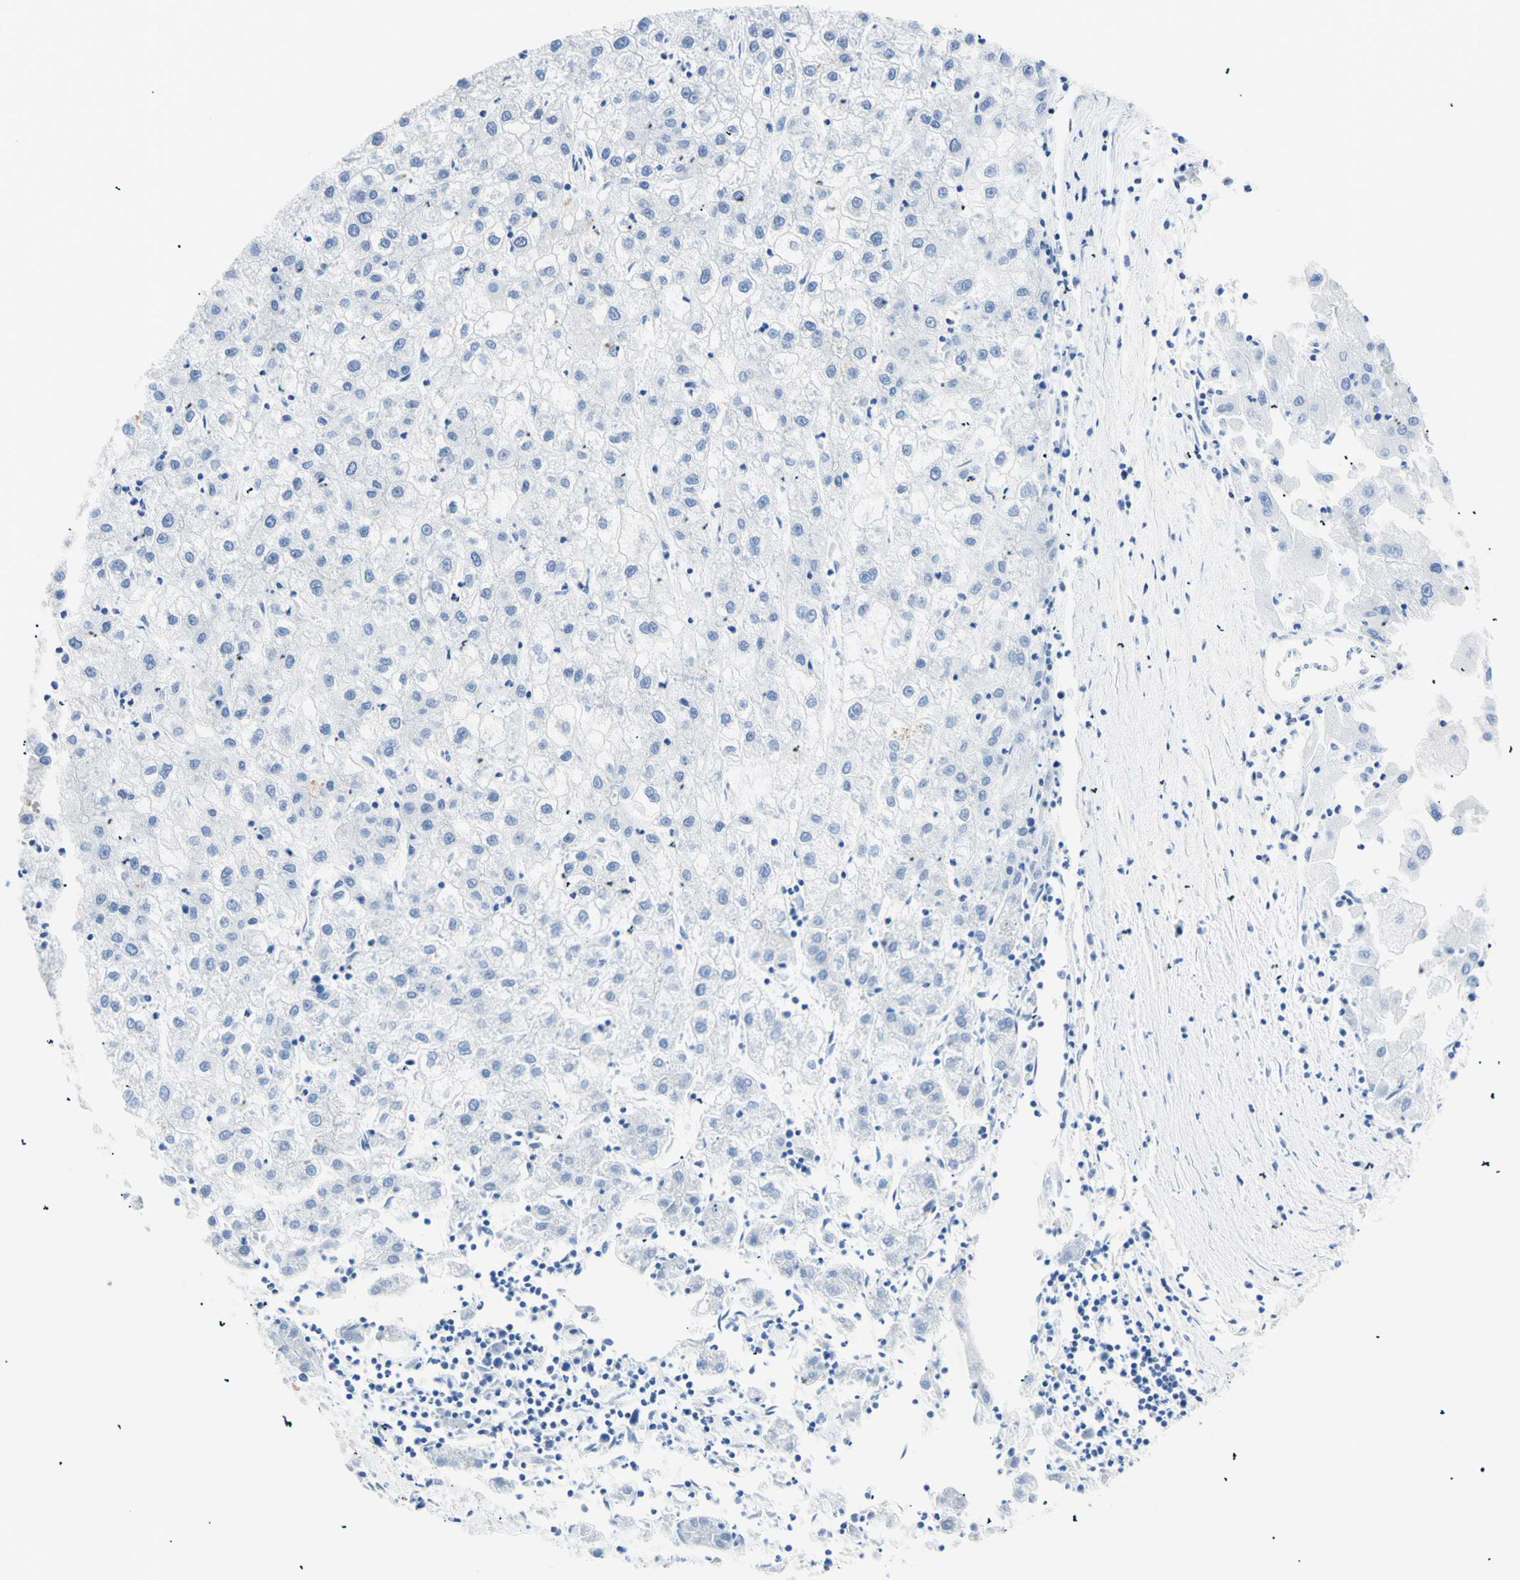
{"staining": {"intensity": "negative", "quantity": "none", "location": "none"}, "tissue": "liver cancer", "cell_type": "Tumor cells", "image_type": "cancer", "snomed": [{"axis": "morphology", "description": "Carcinoma, Hepatocellular, NOS"}, {"axis": "topography", "description": "Liver"}], "caption": "Immunohistochemical staining of human liver cancer (hepatocellular carcinoma) shows no significant positivity in tumor cells.", "gene": "MYH2", "patient": {"sex": "male", "age": 72}}